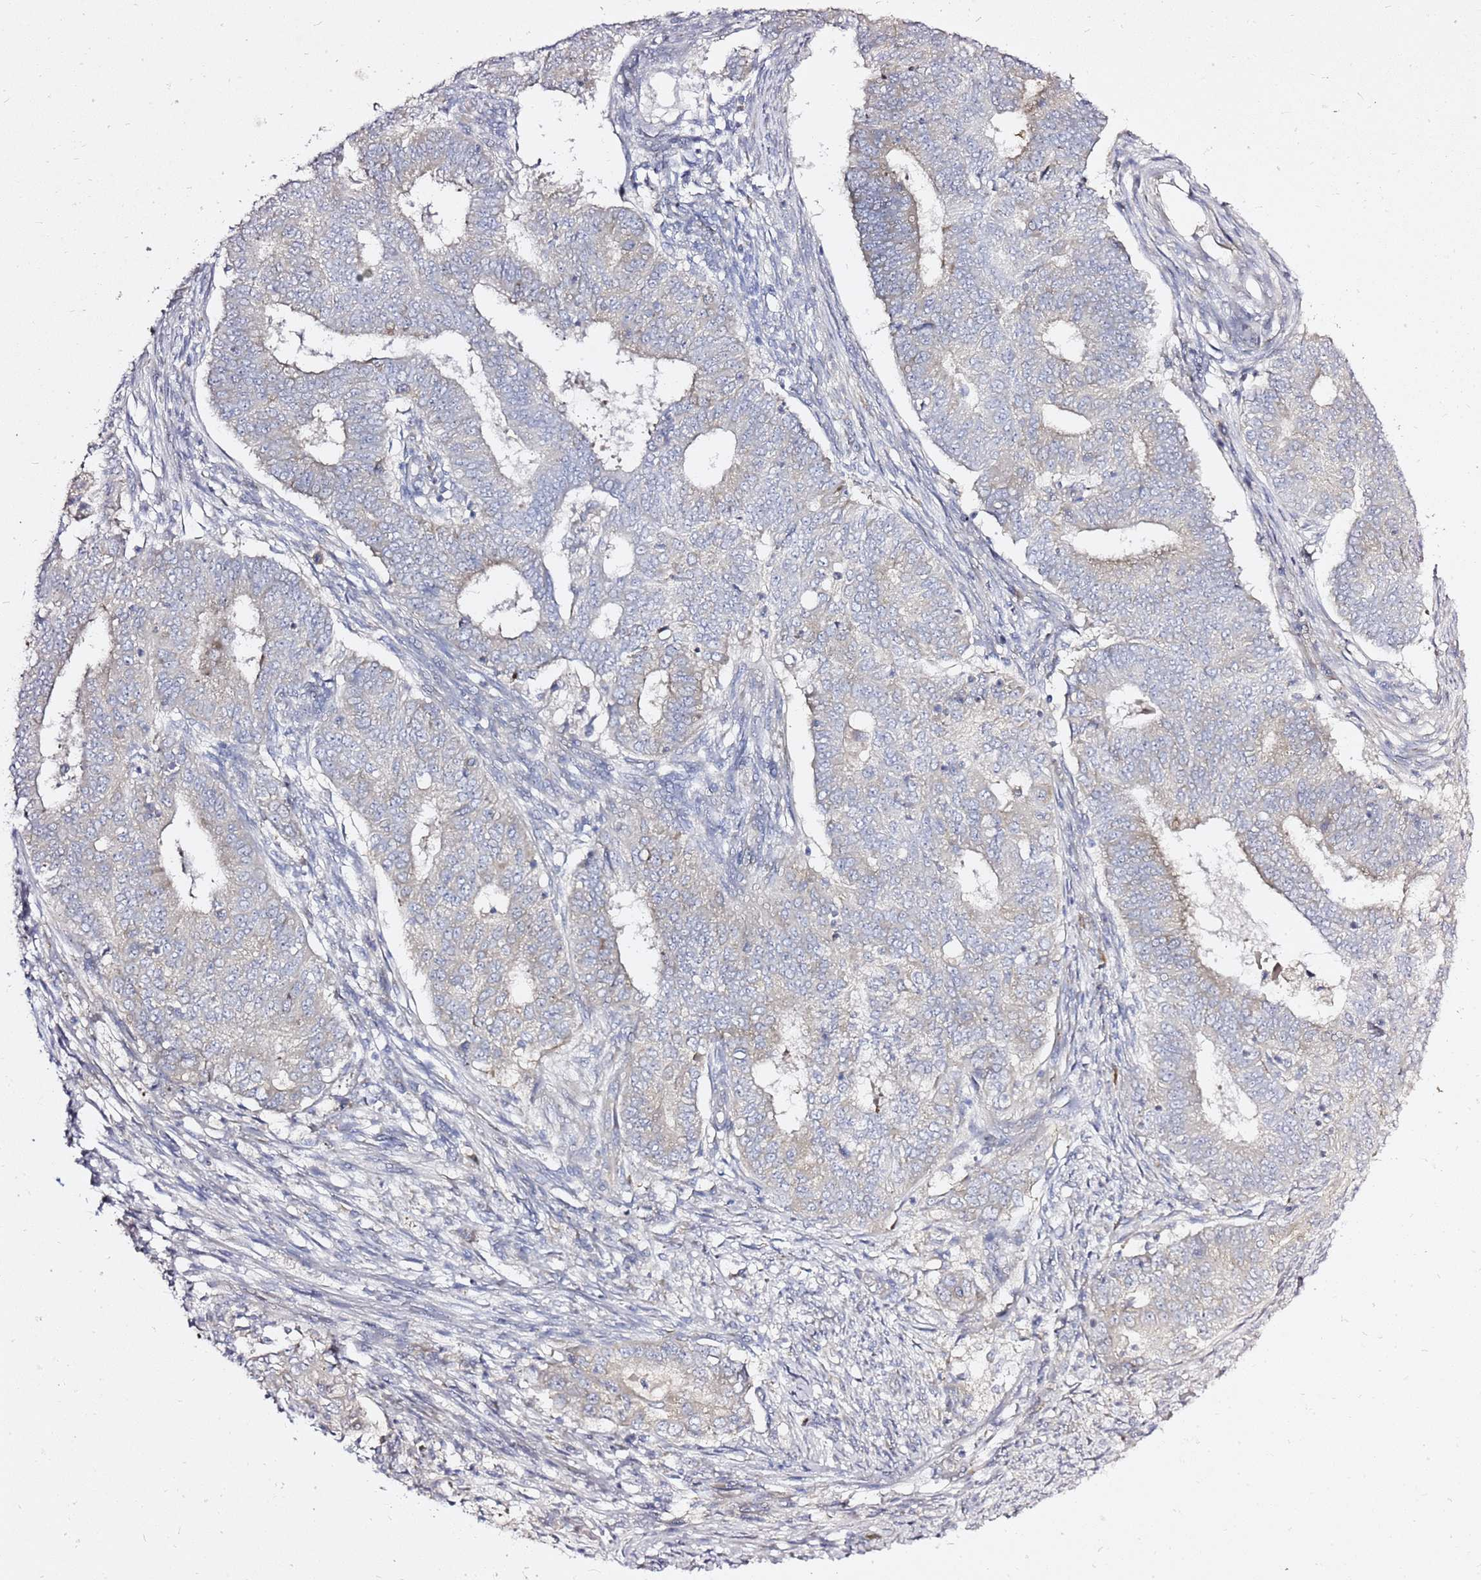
{"staining": {"intensity": "negative", "quantity": "none", "location": "none"}, "tissue": "endometrial cancer", "cell_type": "Tumor cells", "image_type": "cancer", "snomed": [{"axis": "morphology", "description": "Adenocarcinoma, NOS"}, {"axis": "topography", "description": "Endometrium"}], "caption": "Tumor cells are negative for brown protein staining in adenocarcinoma (endometrial).", "gene": "MON1B", "patient": {"sex": "female", "age": 62}}